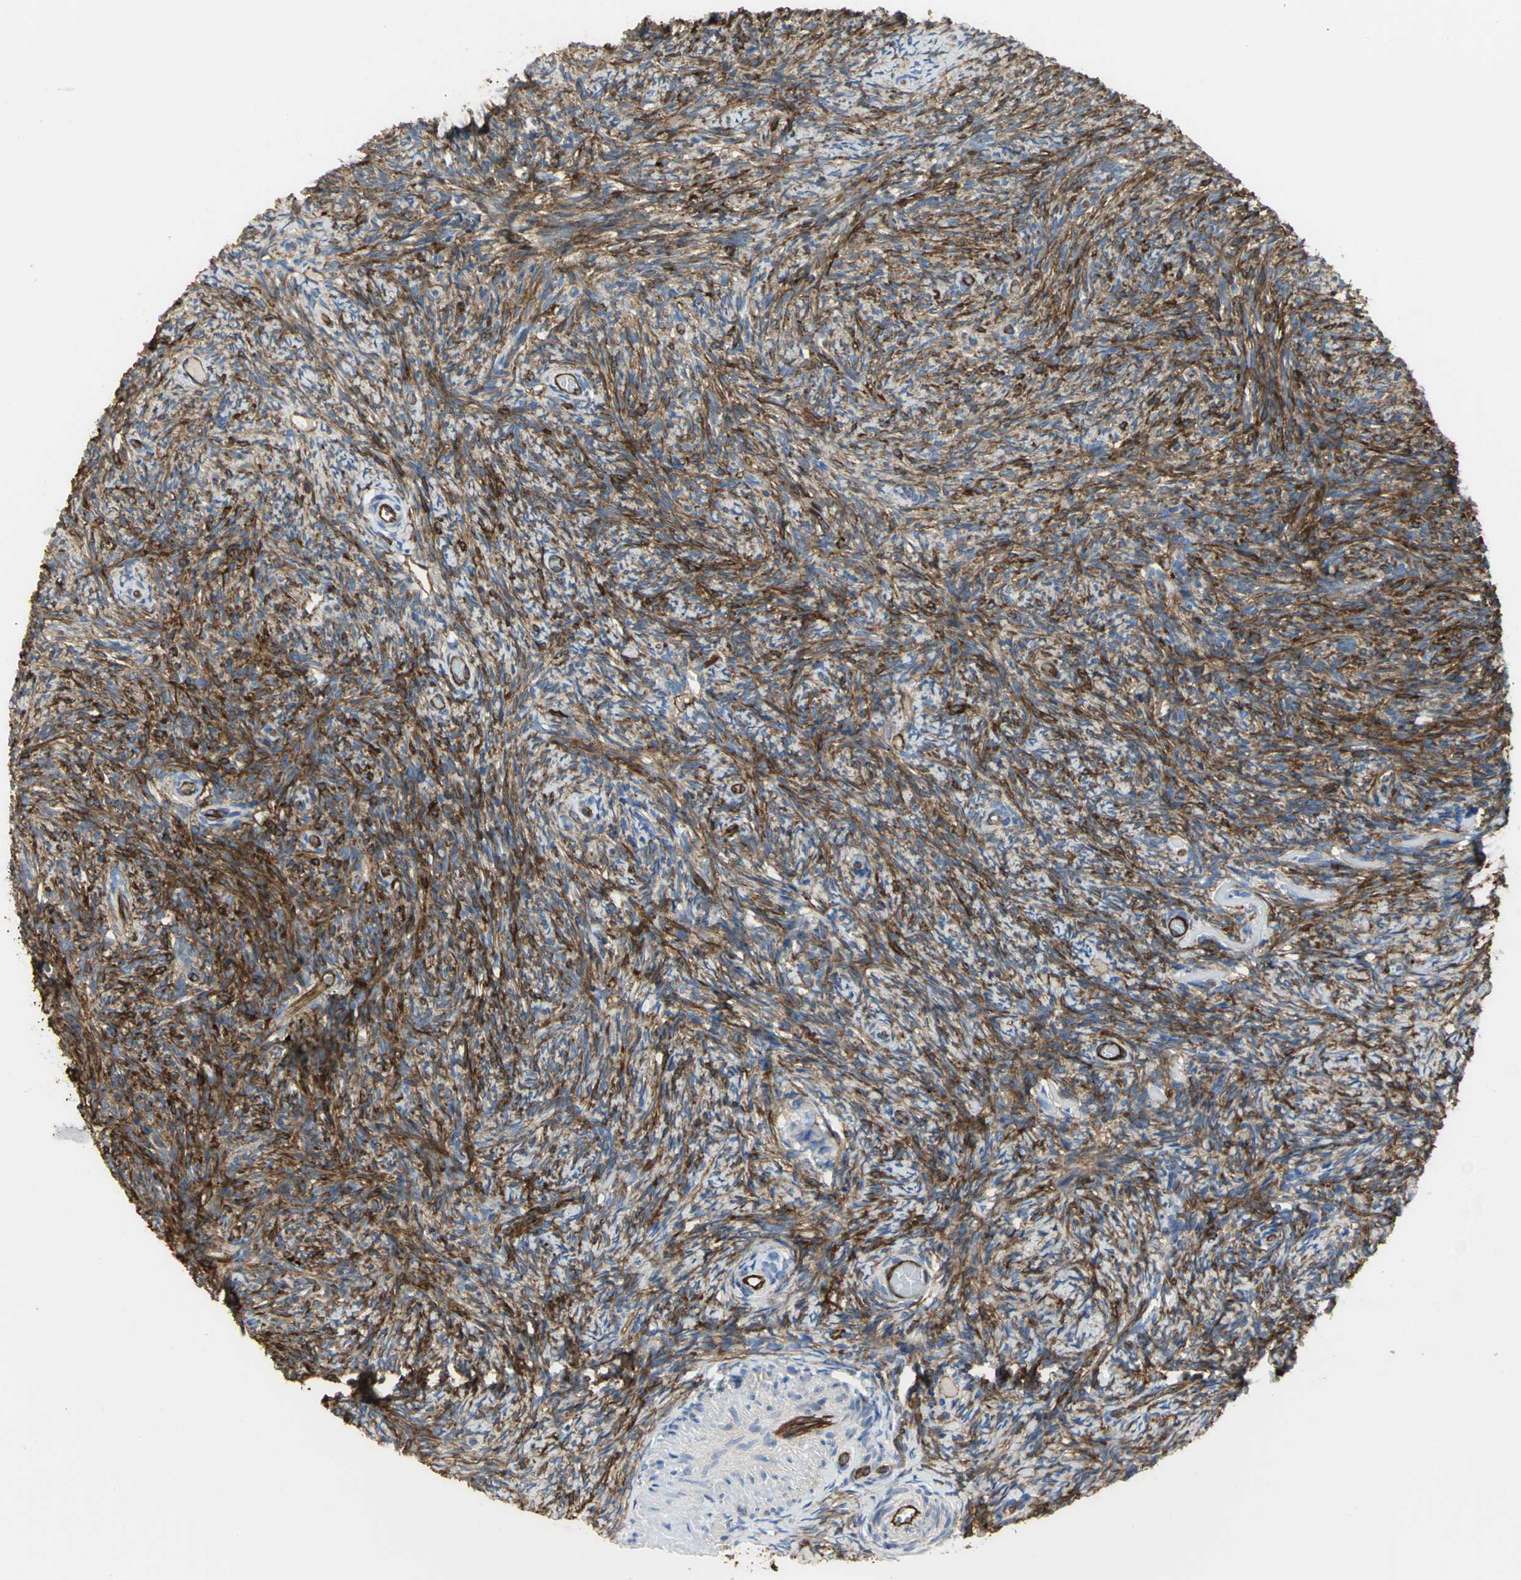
{"staining": {"intensity": "strong", "quantity": "25%-75%", "location": "cytoplasmic/membranous"}, "tissue": "ovary", "cell_type": "Ovarian stroma cells", "image_type": "normal", "snomed": [{"axis": "morphology", "description": "Normal tissue, NOS"}, {"axis": "topography", "description": "Ovary"}], "caption": "Protein analysis of unremarkable ovary exhibits strong cytoplasmic/membranous positivity in approximately 25%-75% of ovarian stroma cells.", "gene": "FLNB", "patient": {"sex": "female", "age": 60}}